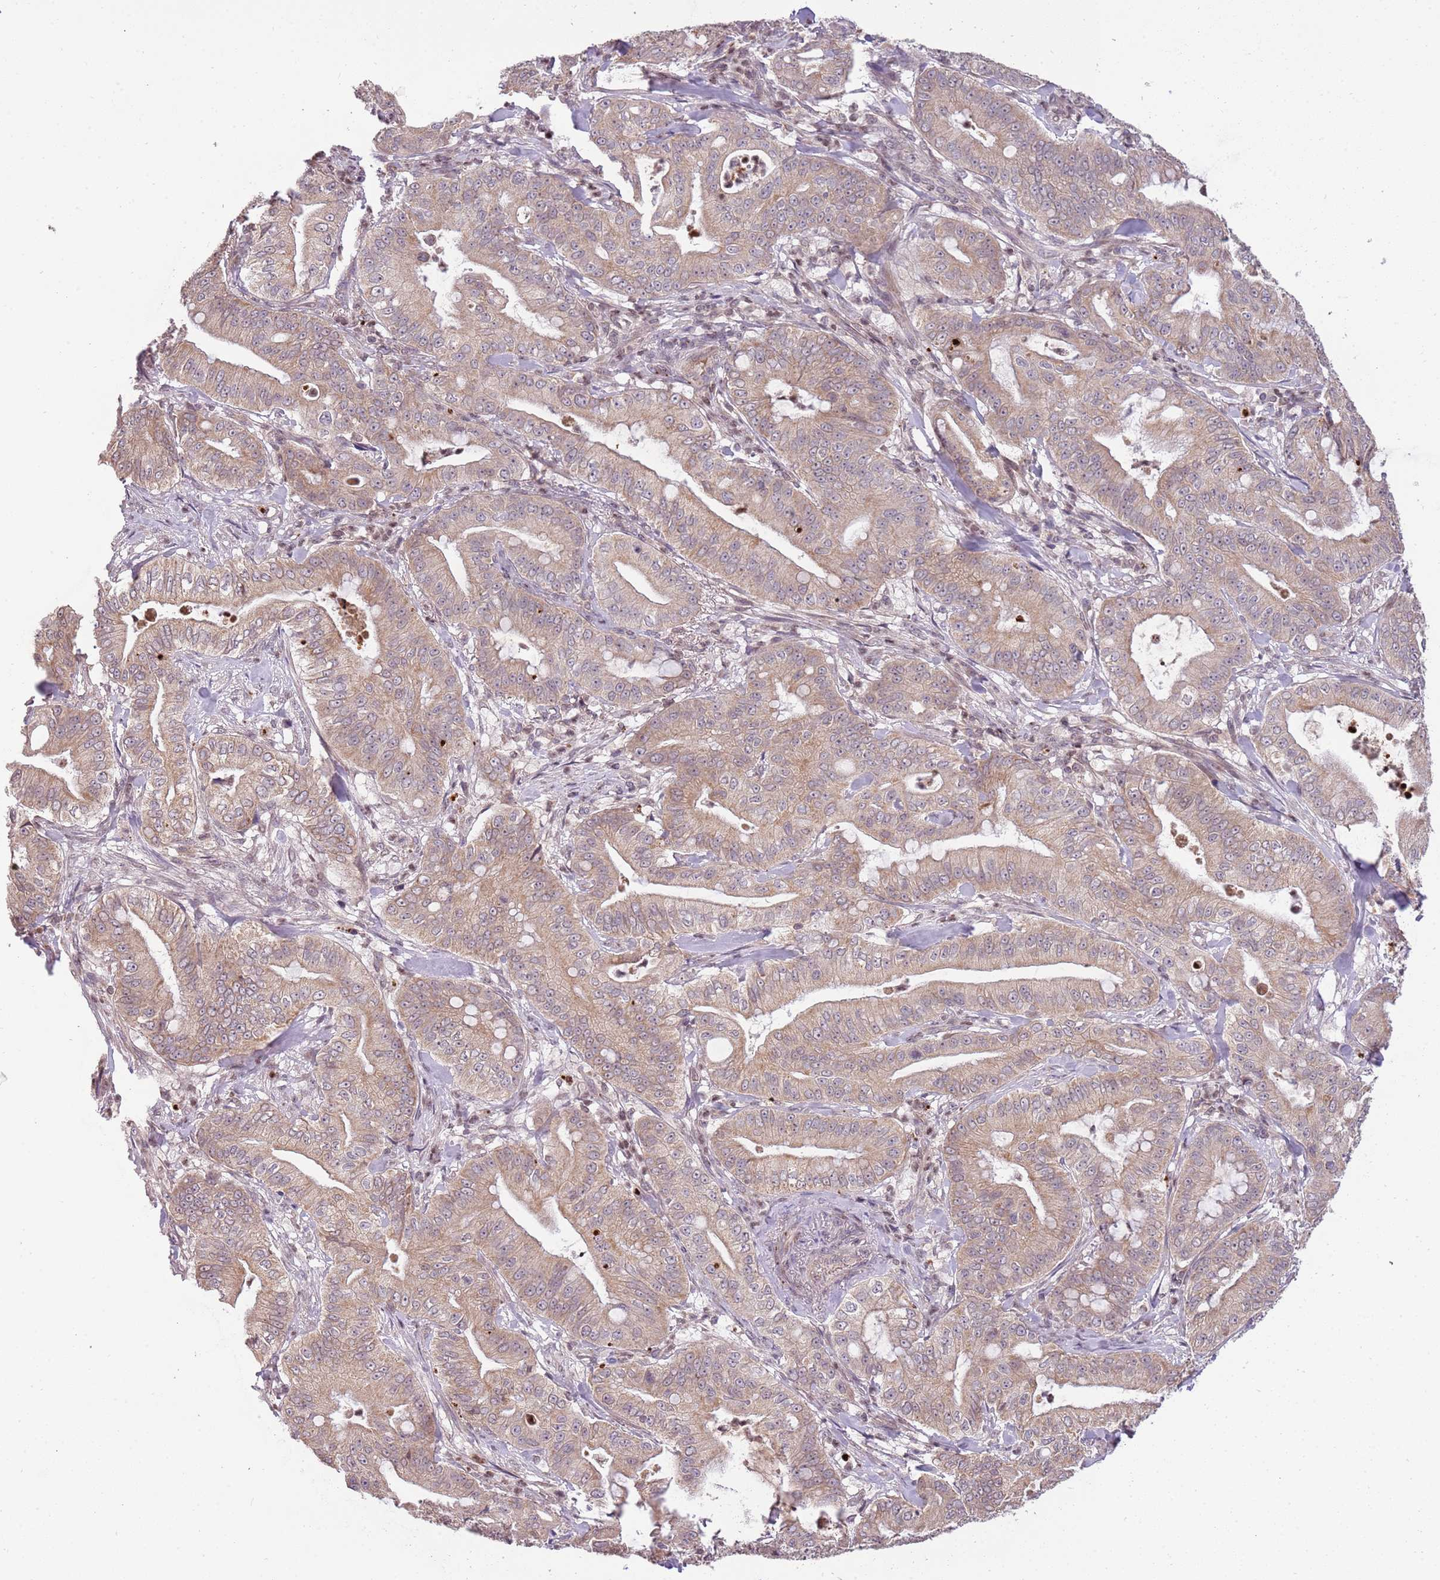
{"staining": {"intensity": "weak", "quantity": ">75%", "location": "cytoplasmic/membranous"}, "tissue": "pancreatic cancer", "cell_type": "Tumor cells", "image_type": "cancer", "snomed": [{"axis": "morphology", "description": "Adenocarcinoma, NOS"}, {"axis": "topography", "description": "Pancreas"}], "caption": "This histopathology image shows immunohistochemistry (IHC) staining of human pancreatic cancer, with low weak cytoplasmic/membranous expression in about >75% of tumor cells.", "gene": "SAMSN1", "patient": {"sex": "male", "age": 71}}